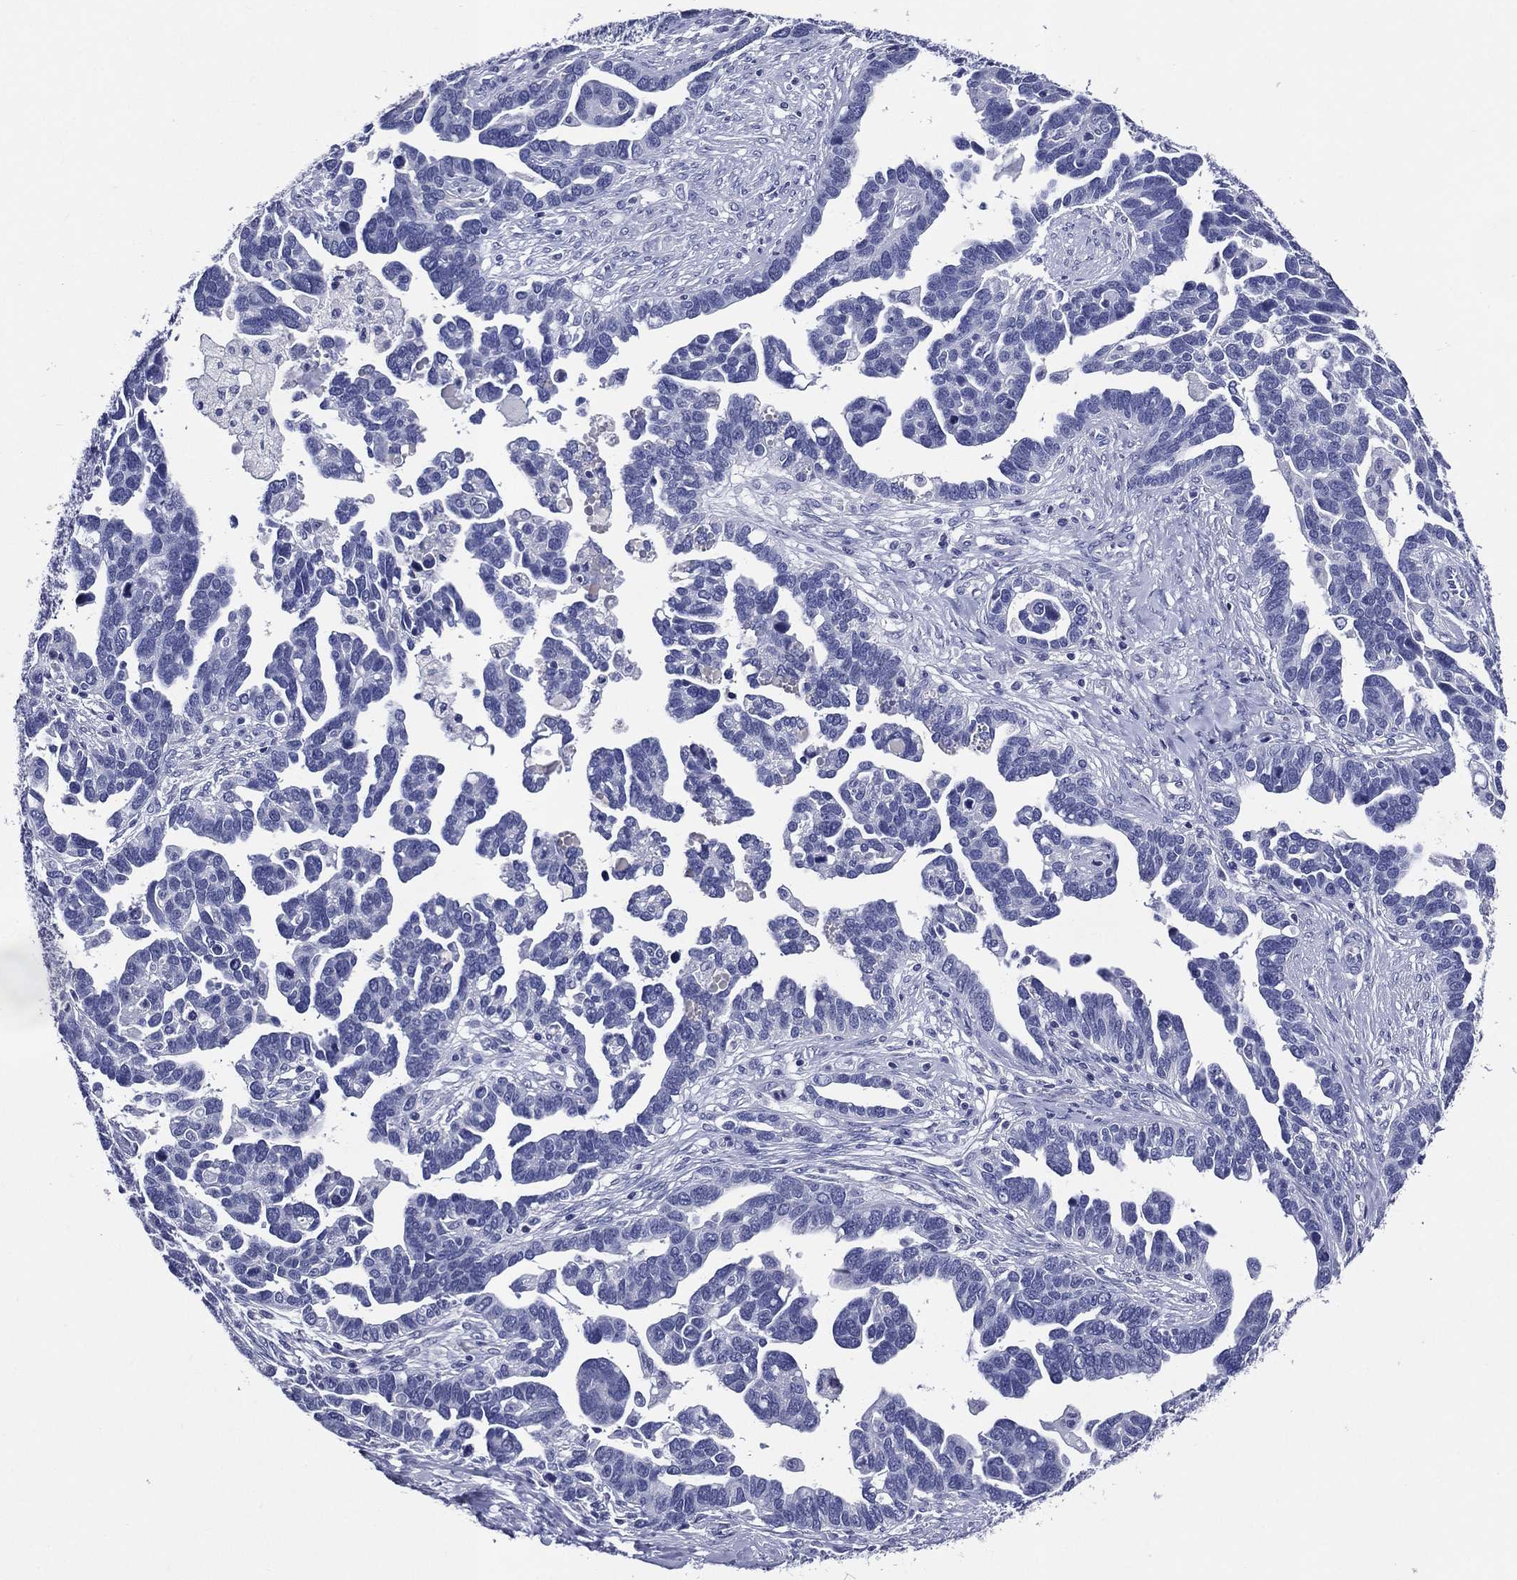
{"staining": {"intensity": "negative", "quantity": "none", "location": "none"}, "tissue": "ovarian cancer", "cell_type": "Tumor cells", "image_type": "cancer", "snomed": [{"axis": "morphology", "description": "Cystadenocarcinoma, serous, NOS"}, {"axis": "topography", "description": "Ovary"}], "caption": "IHC of ovarian cancer shows no staining in tumor cells.", "gene": "ACE2", "patient": {"sex": "female", "age": 54}}